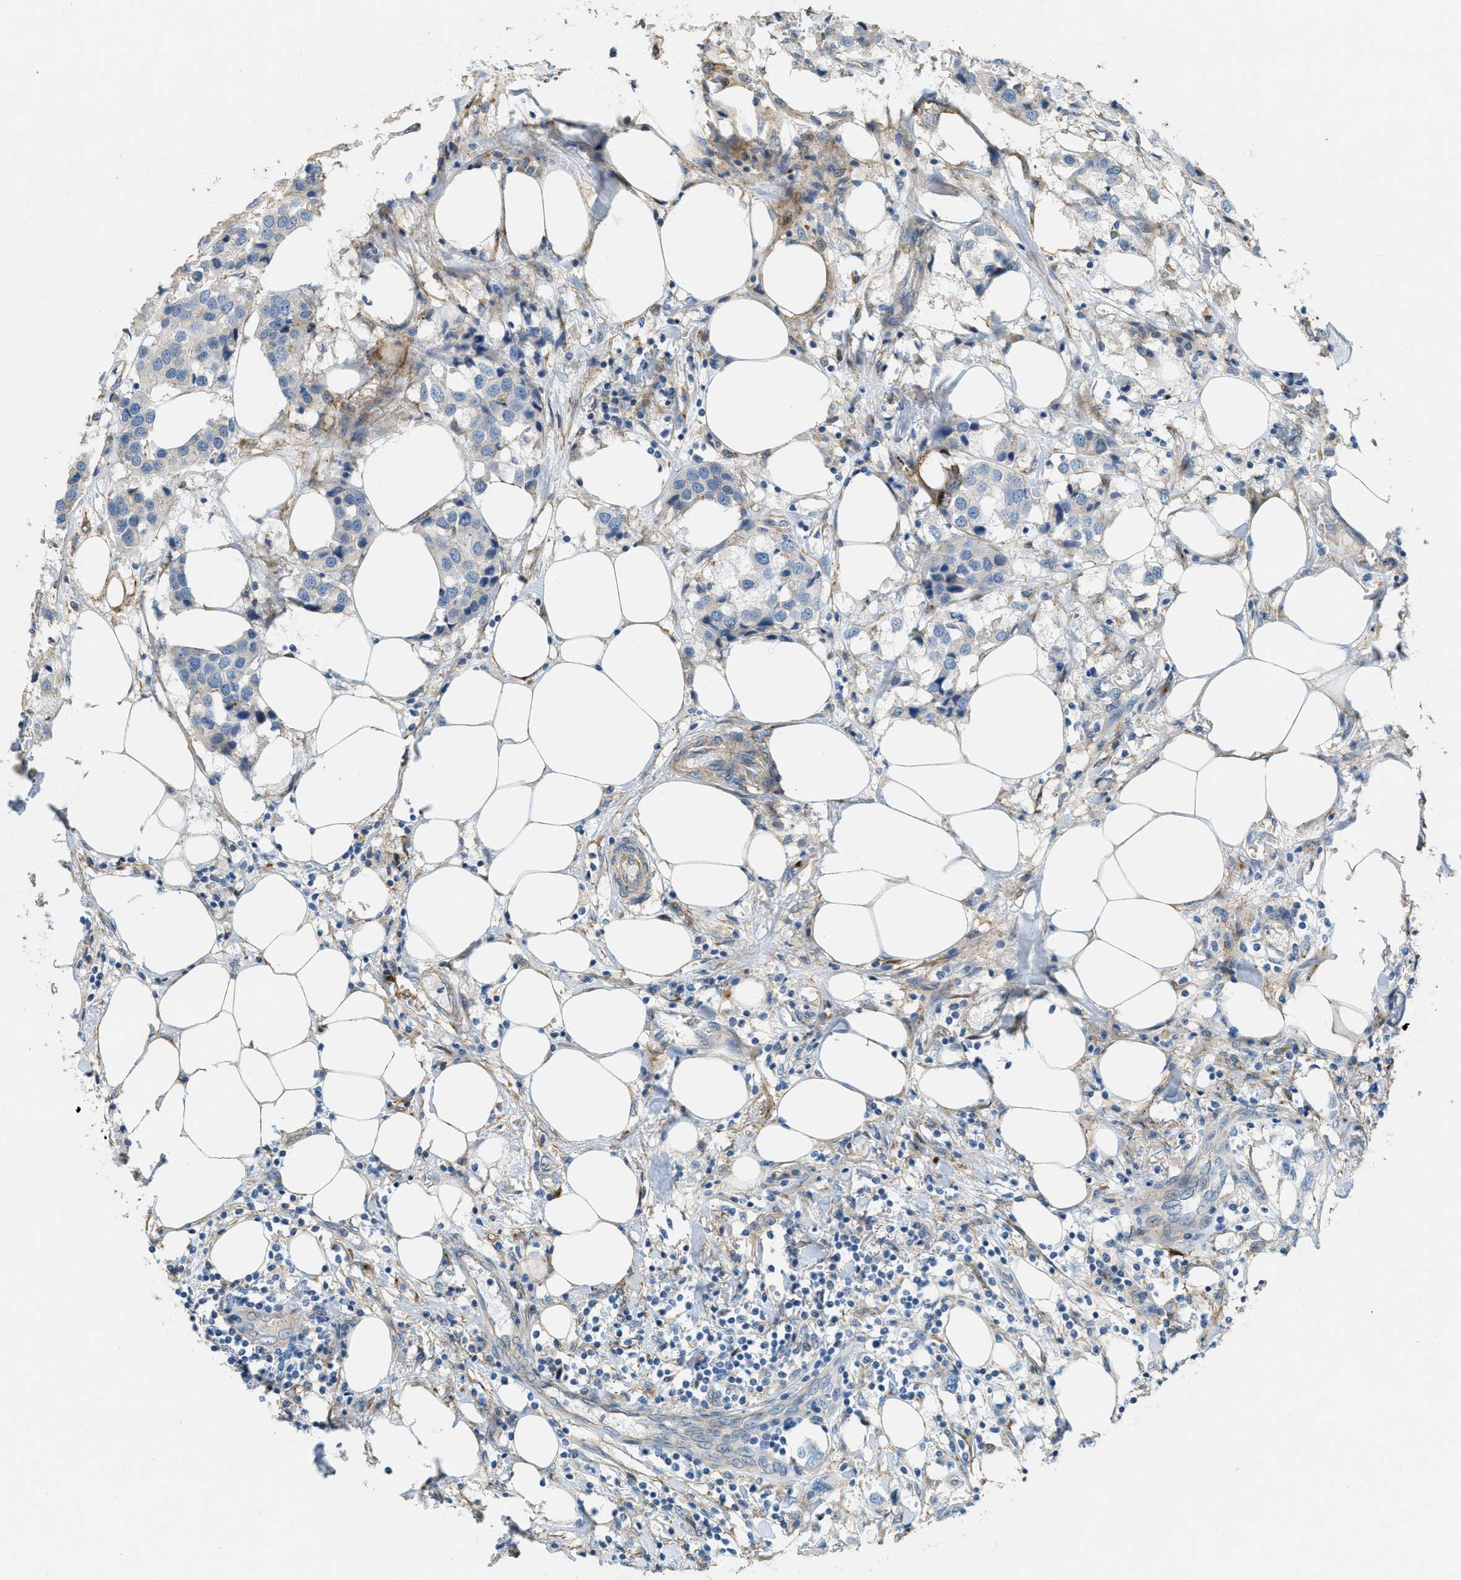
{"staining": {"intensity": "negative", "quantity": "none", "location": "none"}, "tissue": "breast cancer", "cell_type": "Tumor cells", "image_type": "cancer", "snomed": [{"axis": "morphology", "description": "Duct carcinoma"}, {"axis": "topography", "description": "Breast"}], "caption": "Breast invasive ductal carcinoma stained for a protein using immunohistochemistry demonstrates no staining tumor cells.", "gene": "ADCY5", "patient": {"sex": "female", "age": 80}}